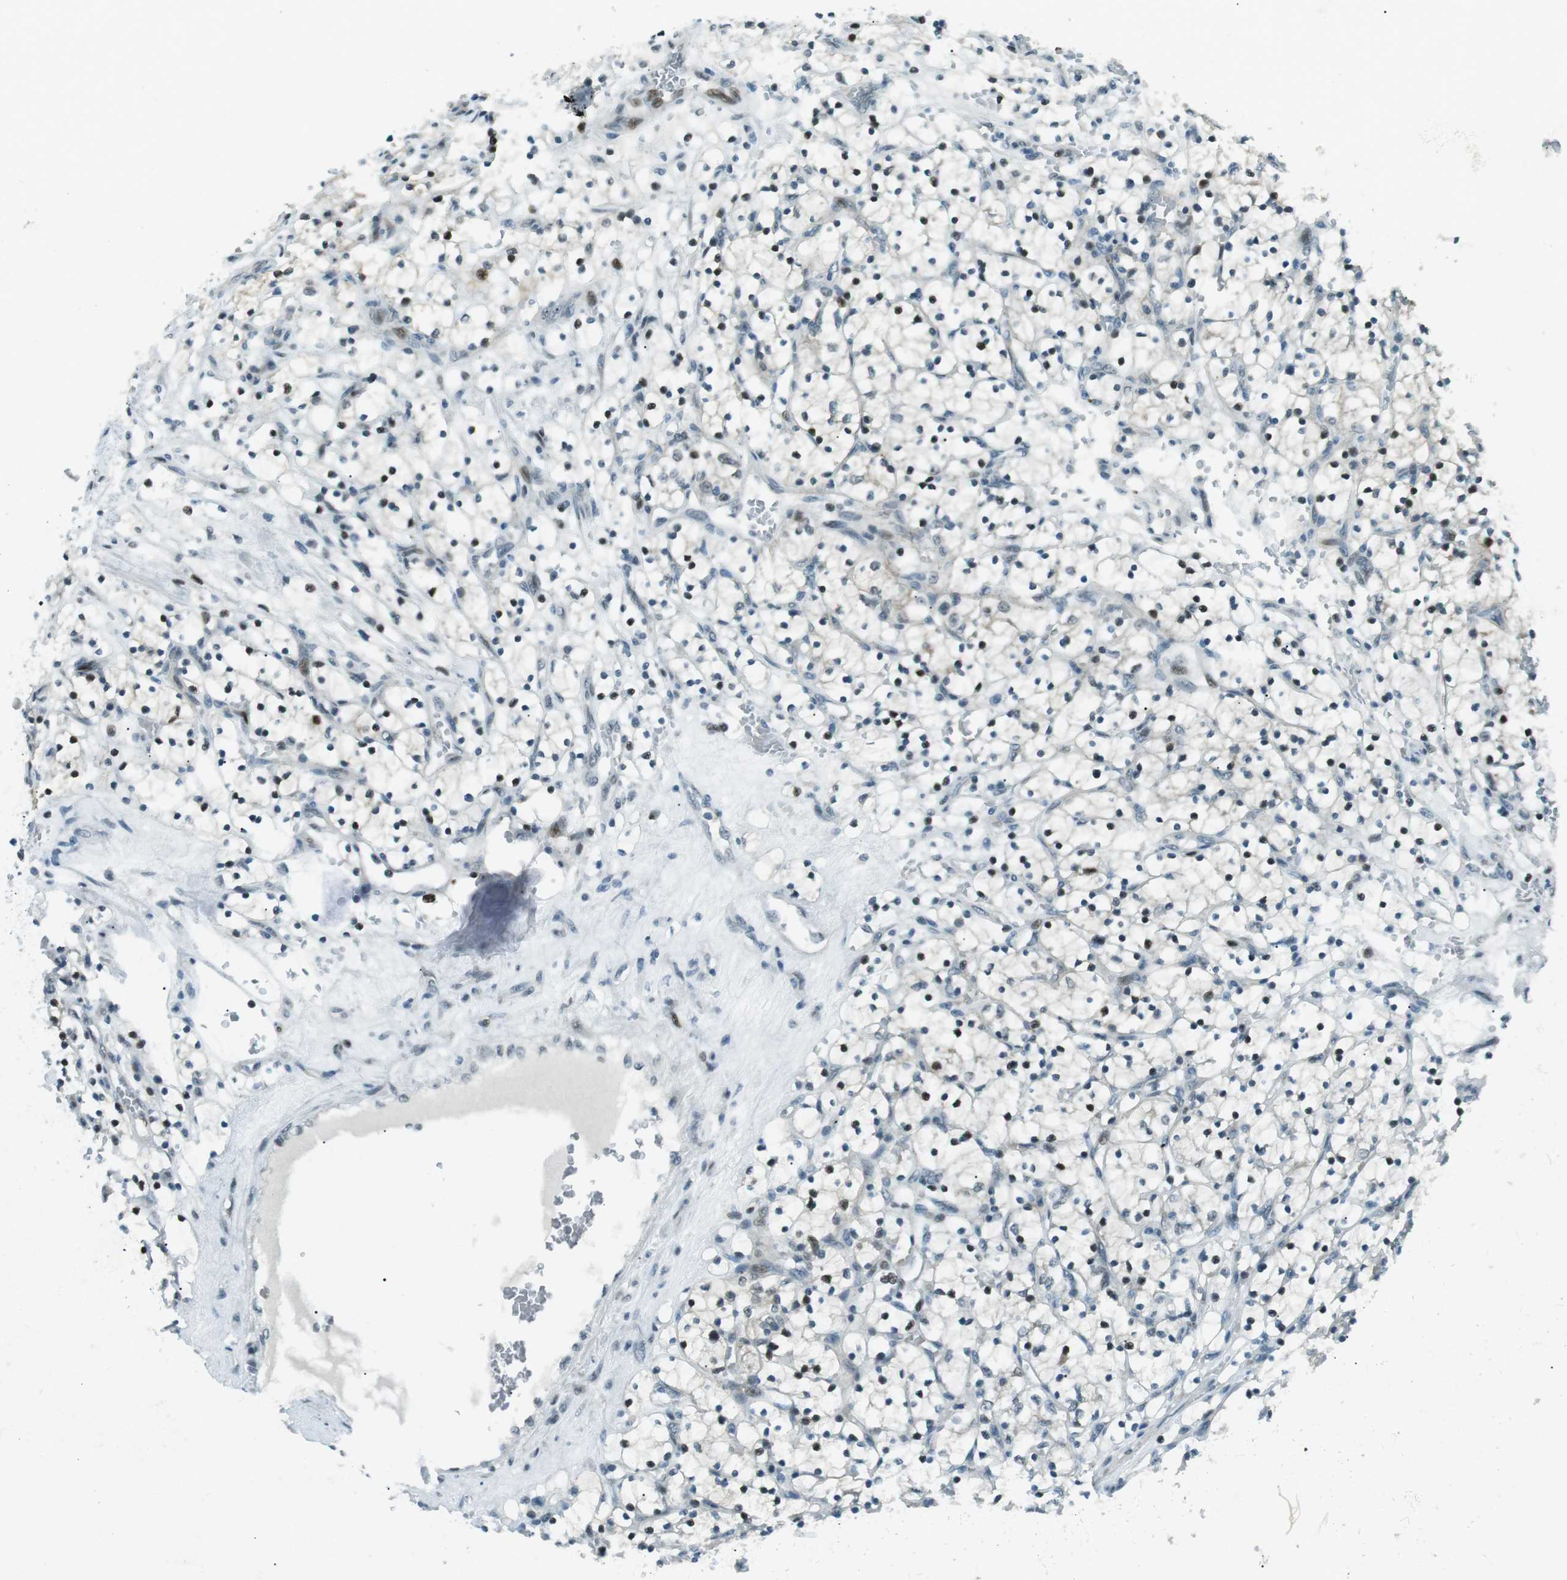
{"staining": {"intensity": "strong", "quantity": "25%-75%", "location": "nuclear"}, "tissue": "renal cancer", "cell_type": "Tumor cells", "image_type": "cancer", "snomed": [{"axis": "morphology", "description": "Adenocarcinoma, NOS"}, {"axis": "topography", "description": "Kidney"}], "caption": "Renal cancer stained for a protein demonstrates strong nuclear positivity in tumor cells.", "gene": "PJA1", "patient": {"sex": "female", "age": 69}}